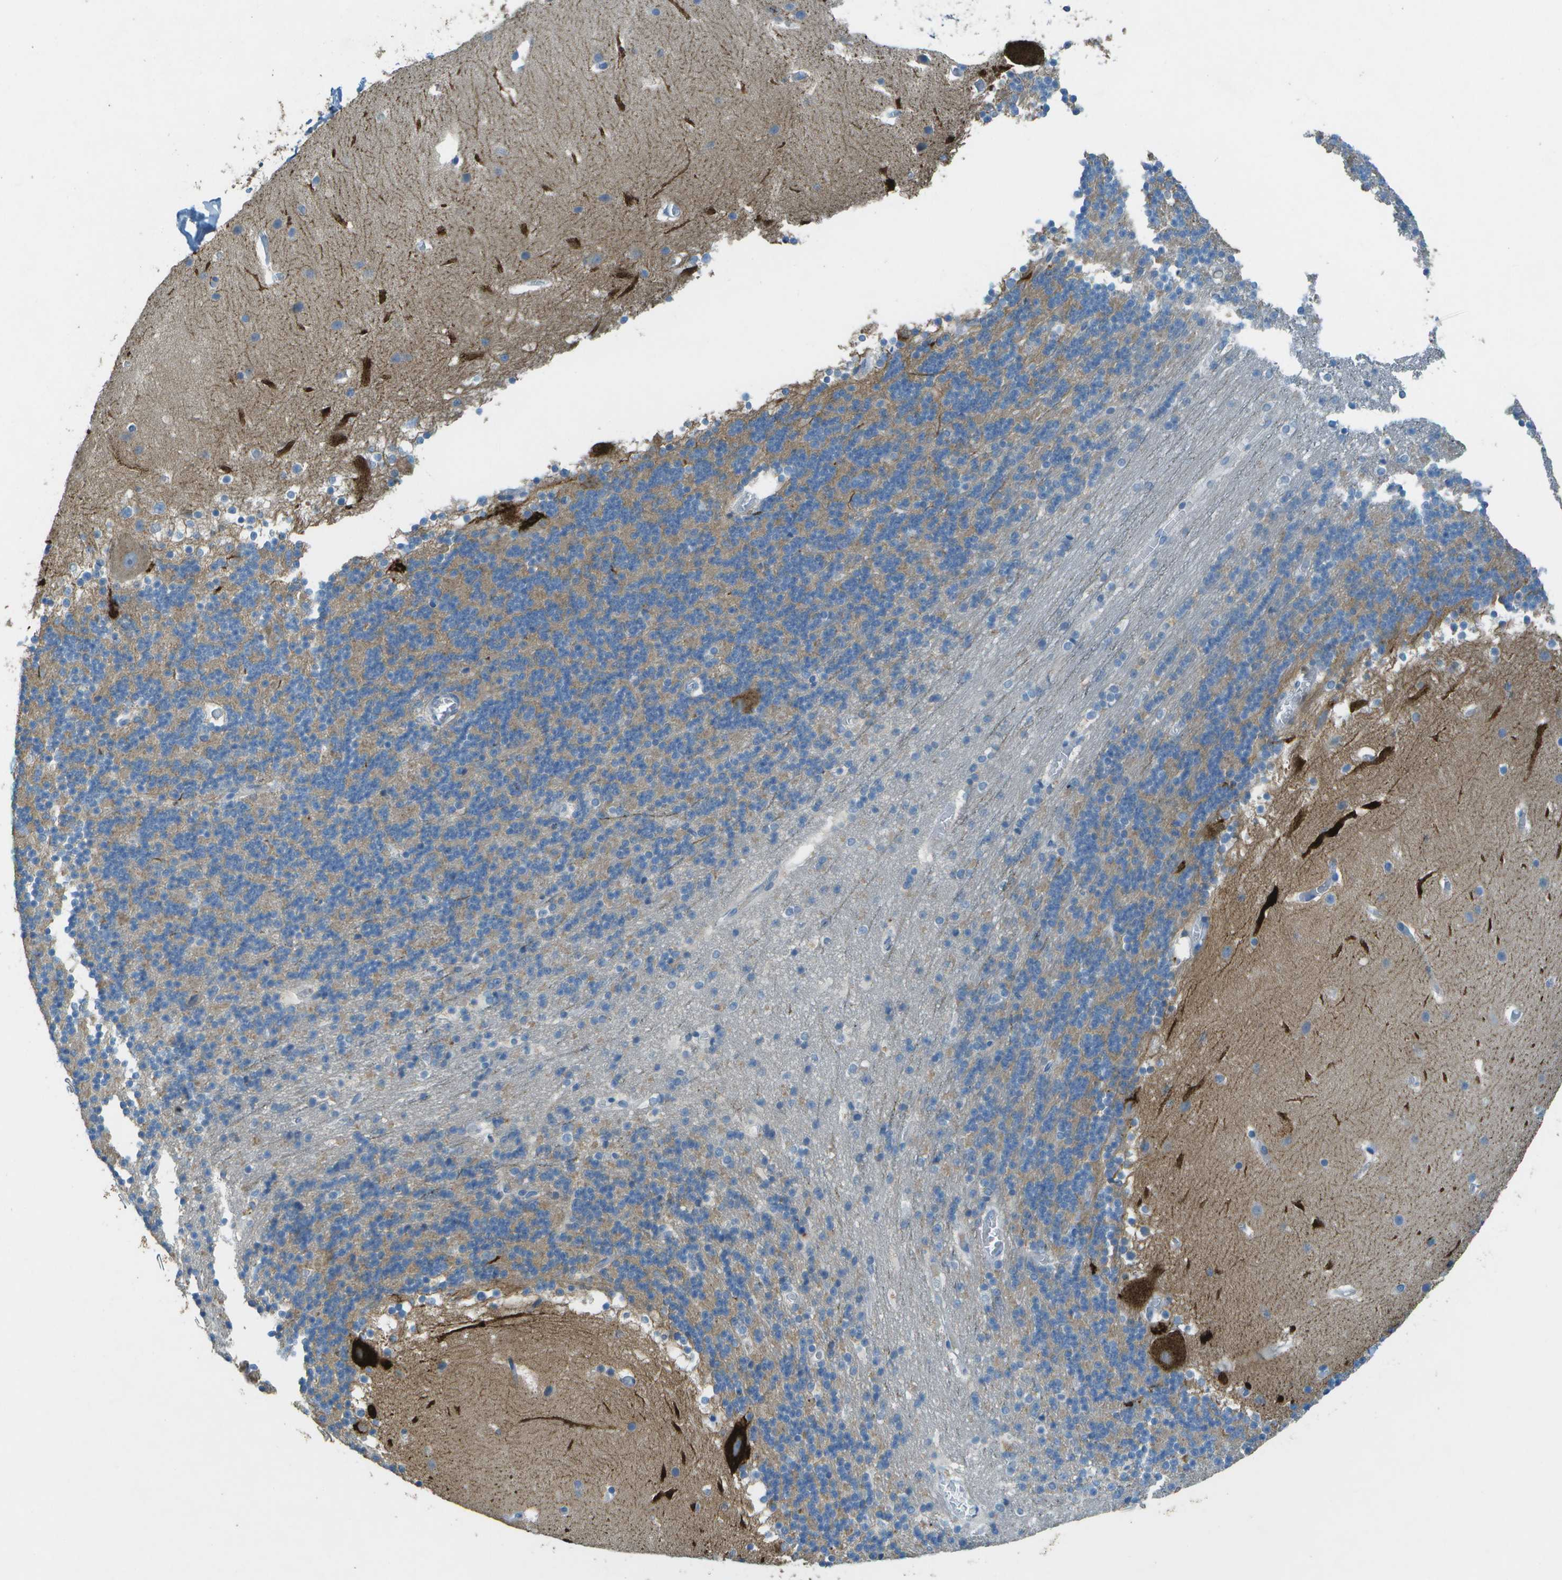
{"staining": {"intensity": "moderate", "quantity": ">75%", "location": "cytoplasmic/membranous"}, "tissue": "cerebellum", "cell_type": "Cells in granular layer", "image_type": "normal", "snomed": [{"axis": "morphology", "description": "Normal tissue, NOS"}, {"axis": "topography", "description": "Cerebellum"}], "caption": "Immunohistochemical staining of benign cerebellum shows moderate cytoplasmic/membranous protein staining in about >75% of cells in granular layer. The protein of interest is stained brown, and the nuclei are stained in blue (DAB IHC with brightfield microscopy, high magnification).", "gene": "LGI2", "patient": {"sex": "male", "age": 45}}